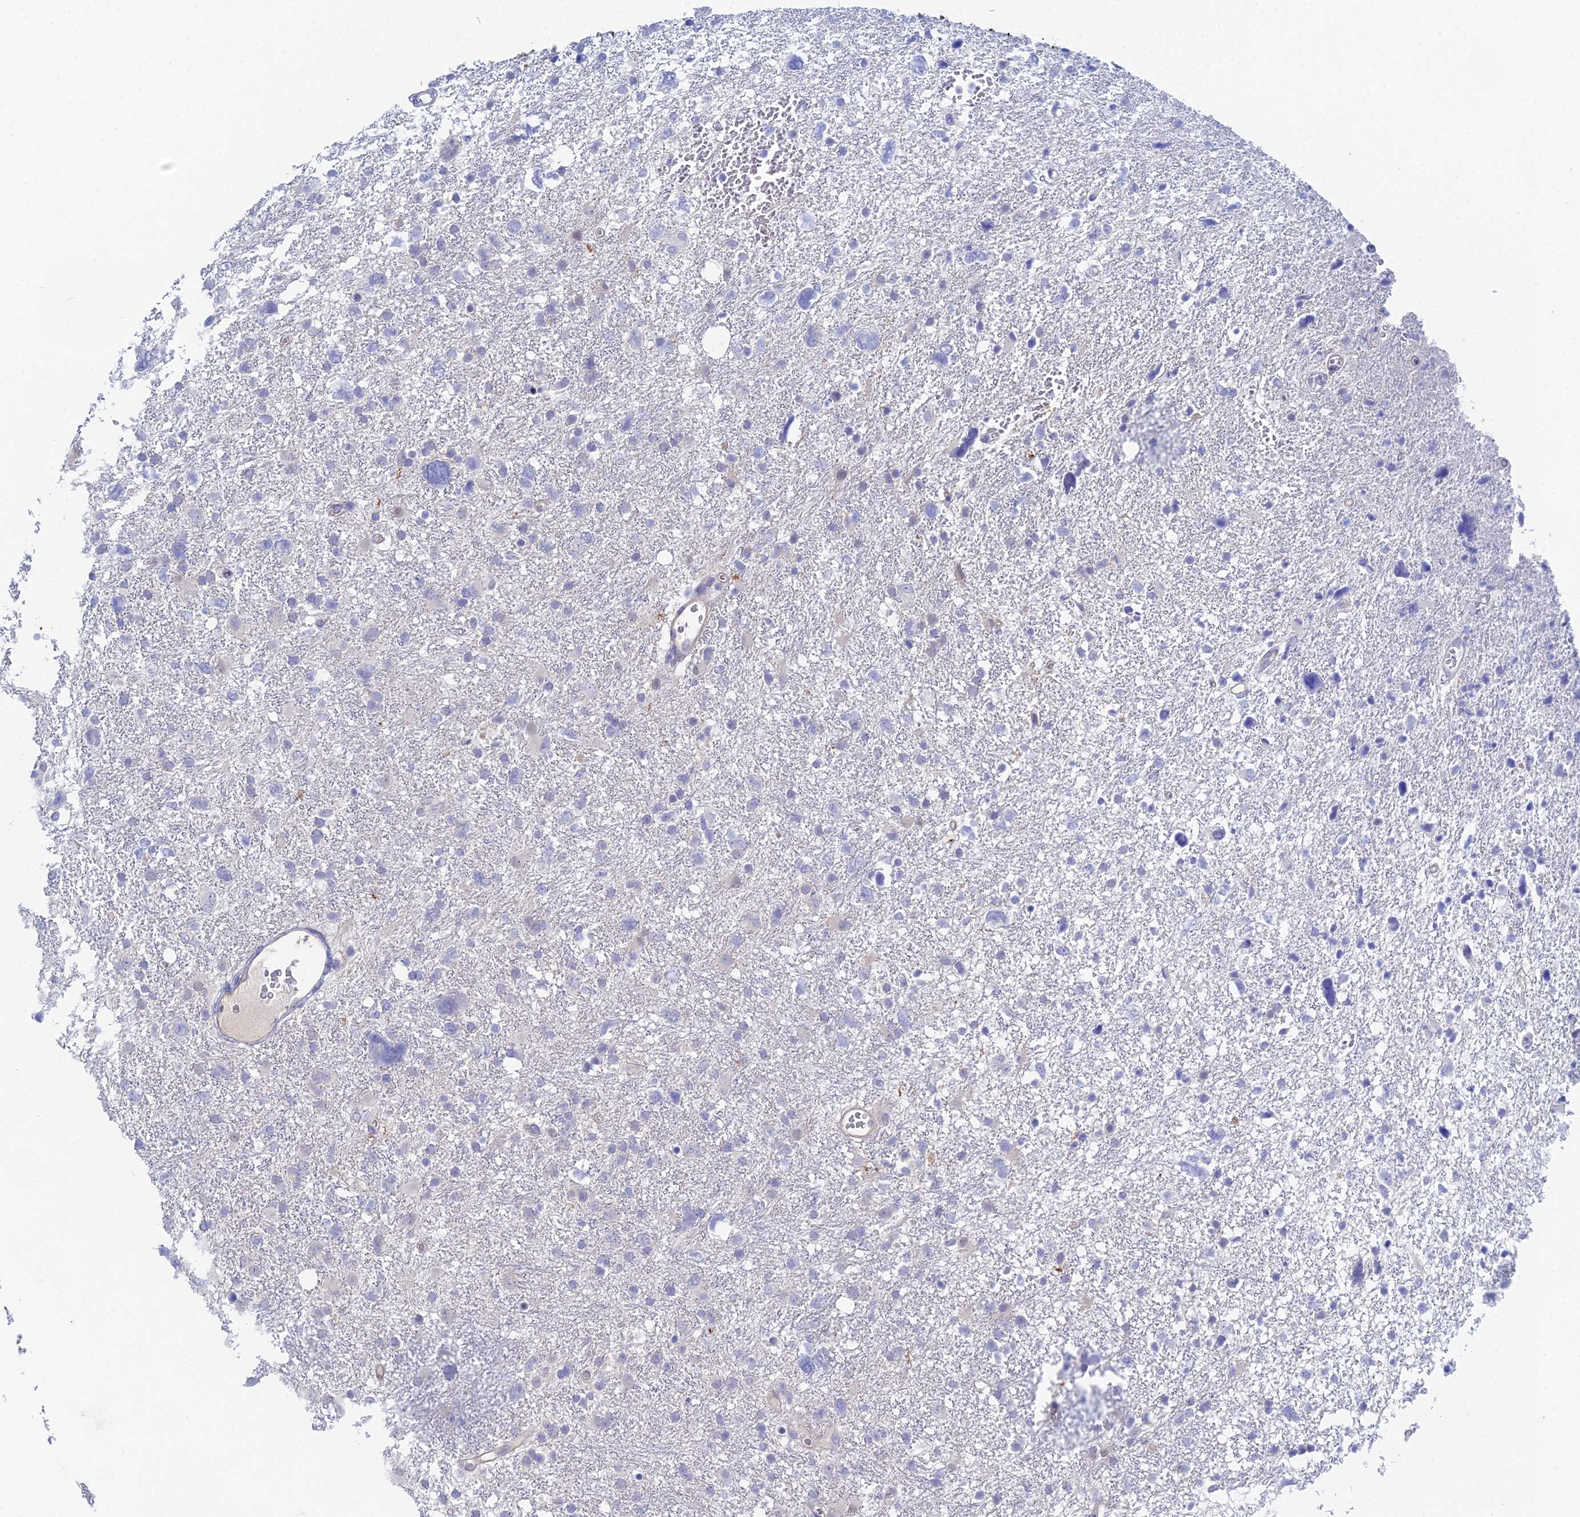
{"staining": {"intensity": "negative", "quantity": "none", "location": "none"}, "tissue": "glioma", "cell_type": "Tumor cells", "image_type": "cancer", "snomed": [{"axis": "morphology", "description": "Glioma, malignant, High grade"}, {"axis": "topography", "description": "Brain"}], "caption": "A histopathology image of human glioma is negative for staining in tumor cells. (Immunohistochemistry, brightfield microscopy, high magnification).", "gene": "DNAH14", "patient": {"sex": "male", "age": 61}}